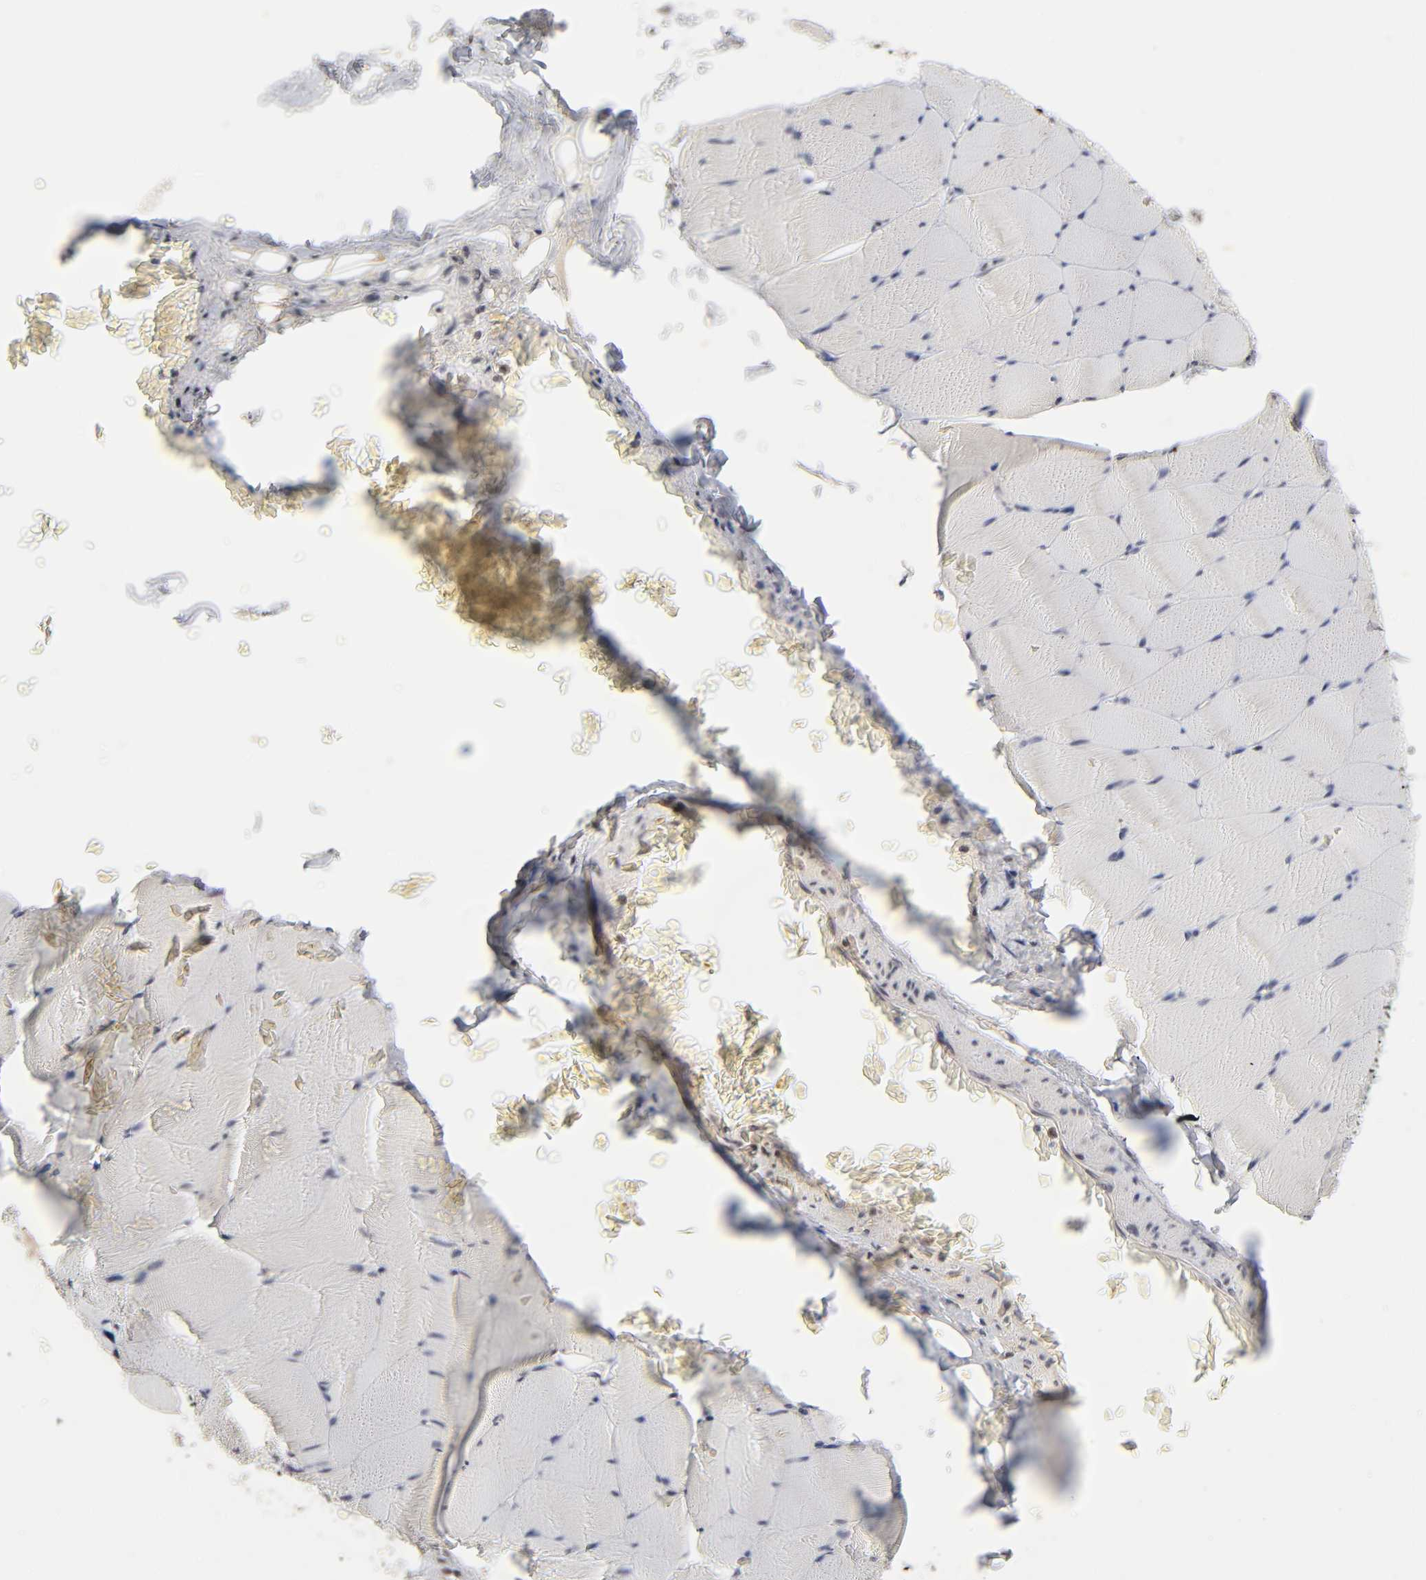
{"staining": {"intensity": "weak", "quantity": "<25%", "location": "nuclear"}, "tissue": "skeletal muscle", "cell_type": "Myocytes", "image_type": "normal", "snomed": [{"axis": "morphology", "description": "Normal tissue, NOS"}, {"axis": "topography", "description": "Skeletal muscle"}], "caption": "Immunohistochemistry (IHC) micrograph of benign skeletal muscle: skeletal muscle stained with DAB displays no significant protein expression in myocytes.", "gene": "EP300", "patient": {"sex": "male", "age": 62}}